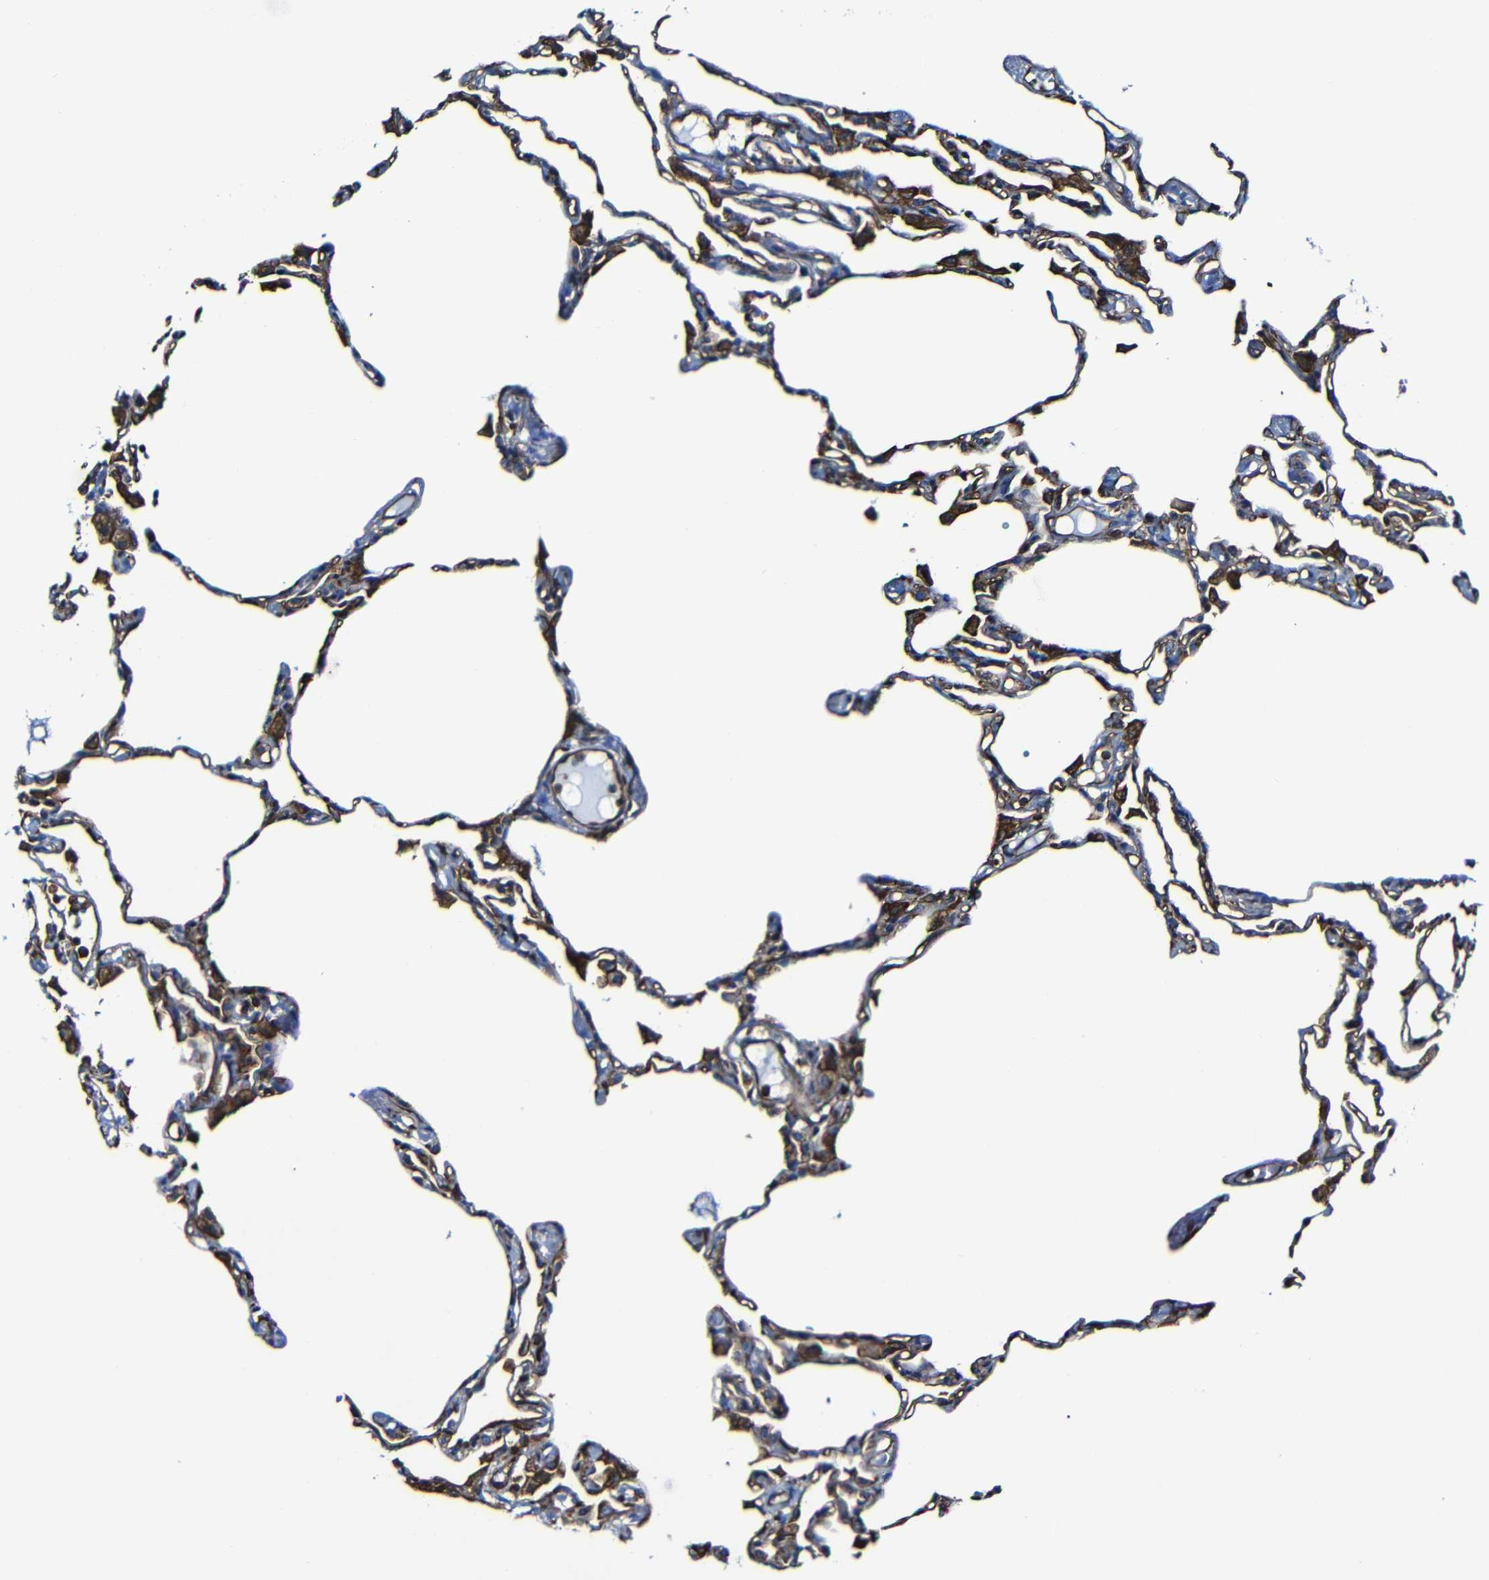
{"staining": {"intensity": "moderate", "quantity": ">75%", "location": "cytoplasmic/membranous"}, "tissue": "lung", "cell_type": "Alveolar cells", "image_type": "normal", "snomed": [{"axis": "morphology", "description": "Normal tissue, NOS"}, {"axis": "topography", "description": "Lung"}], "caption": "Moderate cytoplasmic/membranous protein staining is seen in about >75% of alveolar cells in lung. Immunohistochemistry (ihc) stains the protein in brown and the nuclei are stained blue.", "gene": "MSN", "patient": {"sex": "female", "age": 49}}